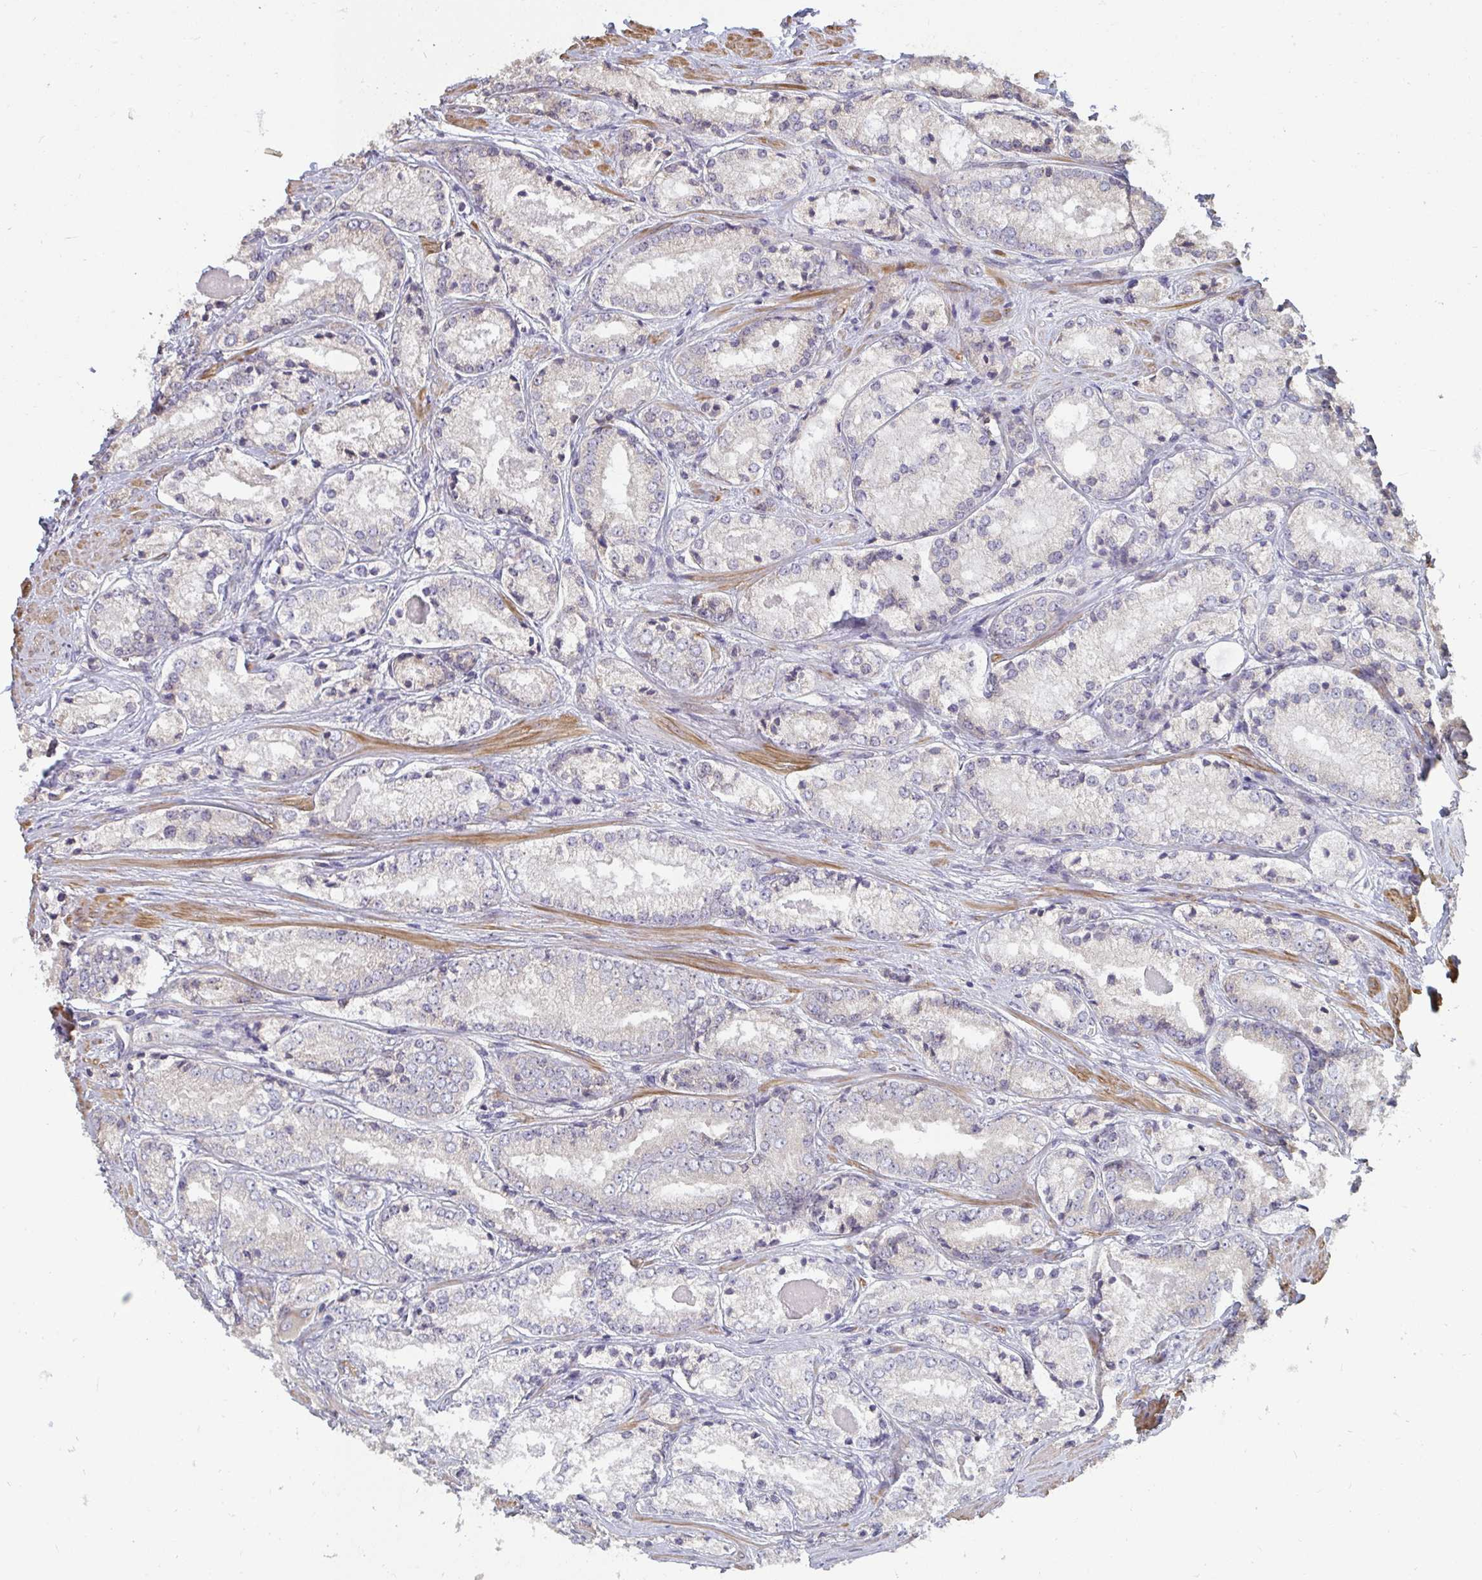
{"staining": {"intensity": "weak", "quantity": "<25%", "location": "cytoplasmic/membranous"}, "tissue": "prostate cancer", "cell_type": "Tumor cells", "image_type": "cancer", "snomed": [{"axis": "morphology", "description": "Adenocarcinoma, NOS"}, {"axis": "morphology", "description": "Adenocarcinoma, Low grade"}, {"axis": "topography", "description": "Prostate"}], "caption": "This is a photomicrograph of immunohistochemistry (IHC) staining of prostate cancer, which shows no staining in tumor cells.", "gene": "ZFYVE28", "patient": {"sex": "male", "age": 68}}